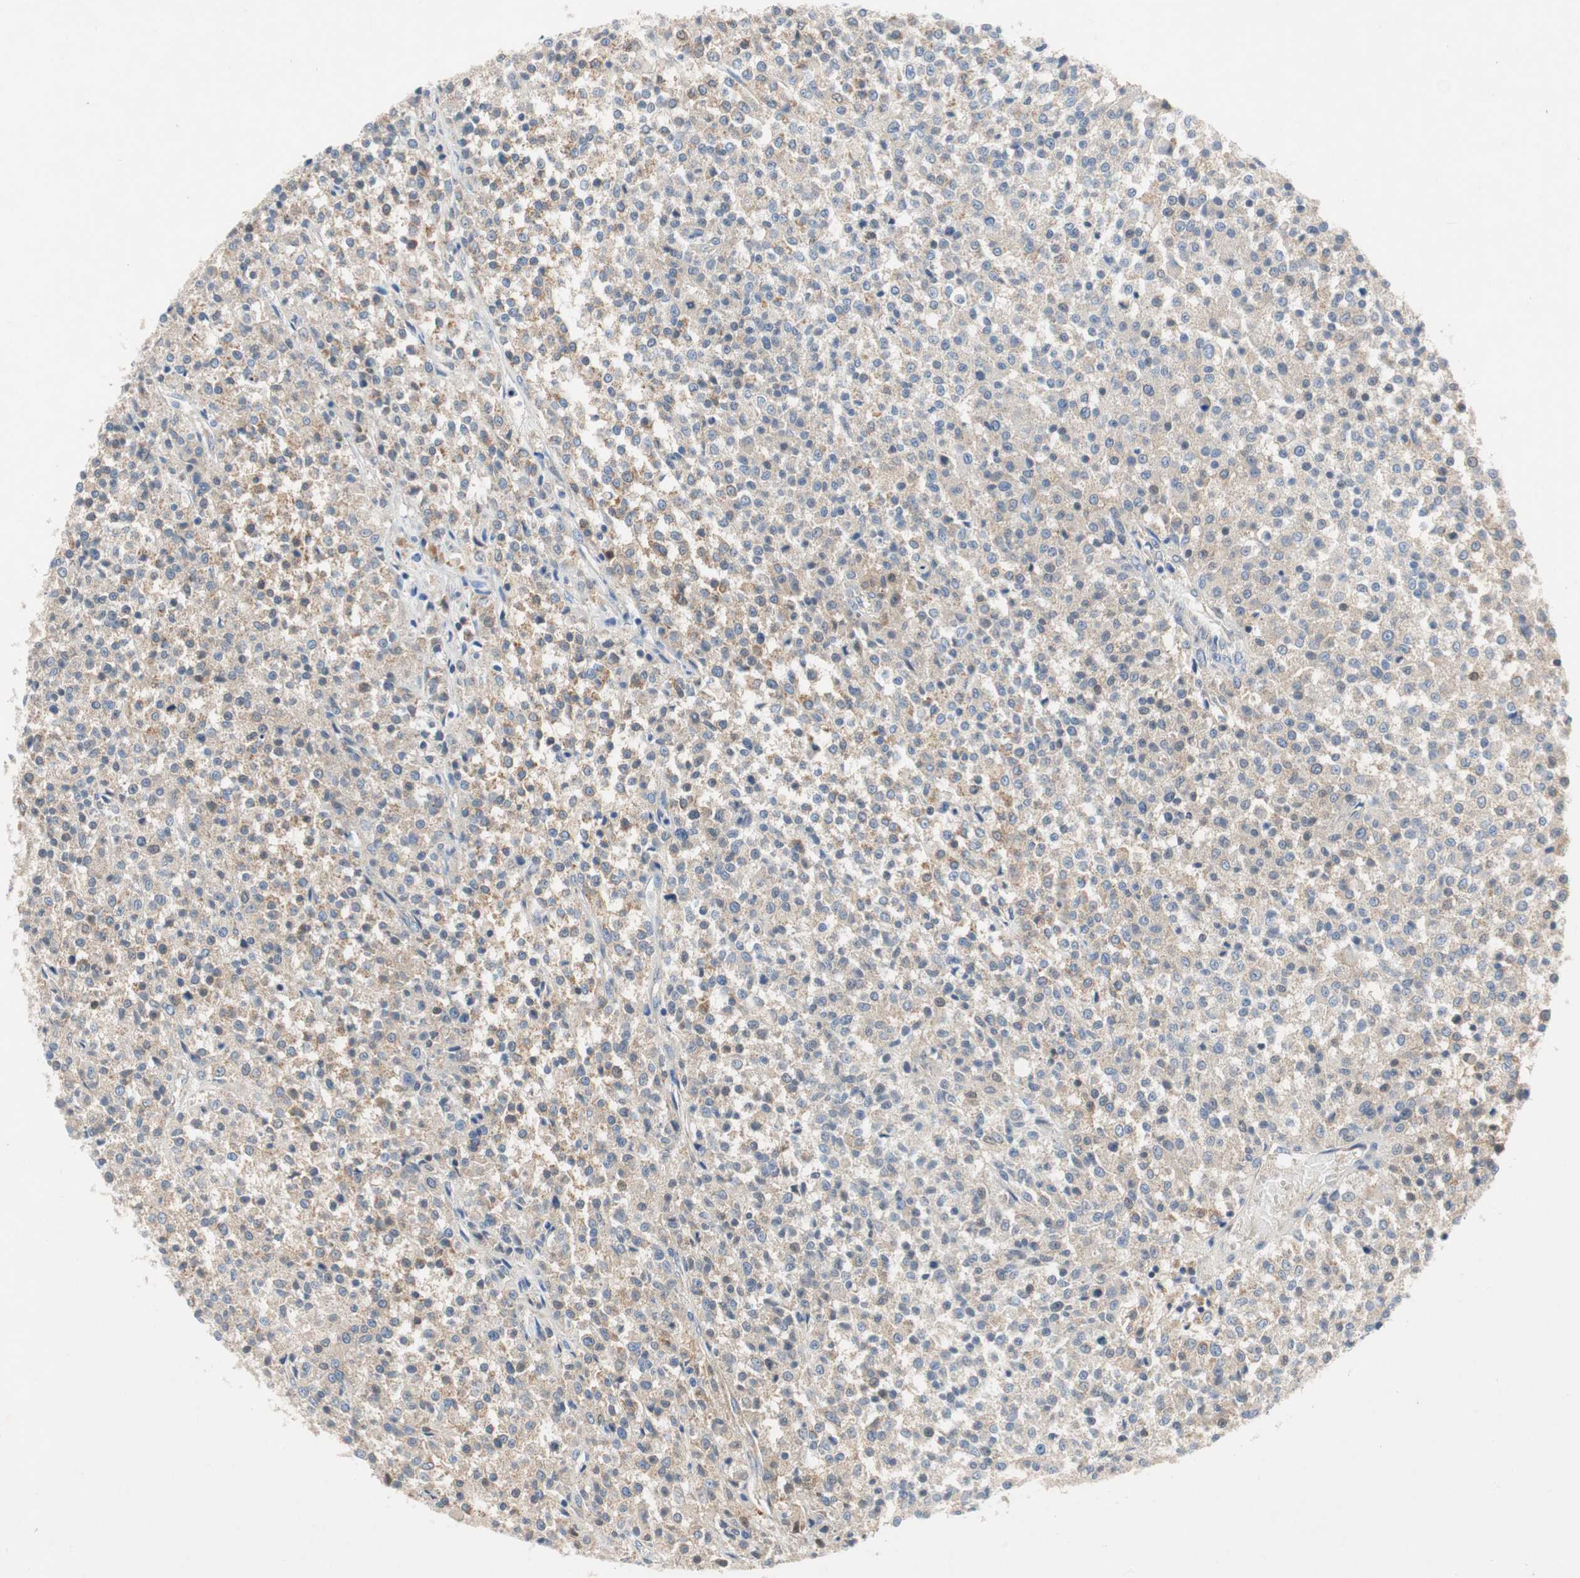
{"staining": {"intensity": "weak", "quantity": "<25%", "location": "cytoplasmic/membranous"}, "tissue": "testis cancer", "cell_type": "Tumor cells", "image_type": "cancer", "snomed": [{"axis": "morphology", "description": "Seminoma, NOS"}, {"axis": "topography", "description": "Testis"}], "caption": "Micrograph shows no protein expression in tumor cells of testis seminoma tissue. The staining was performed using DAB to visualize the protein expression in brown, while the nuclei were stained in blue with hematoxylin (Magnification: 20x).", "gene": "RELB", "patient": {"sex": "male", "age": 59}}